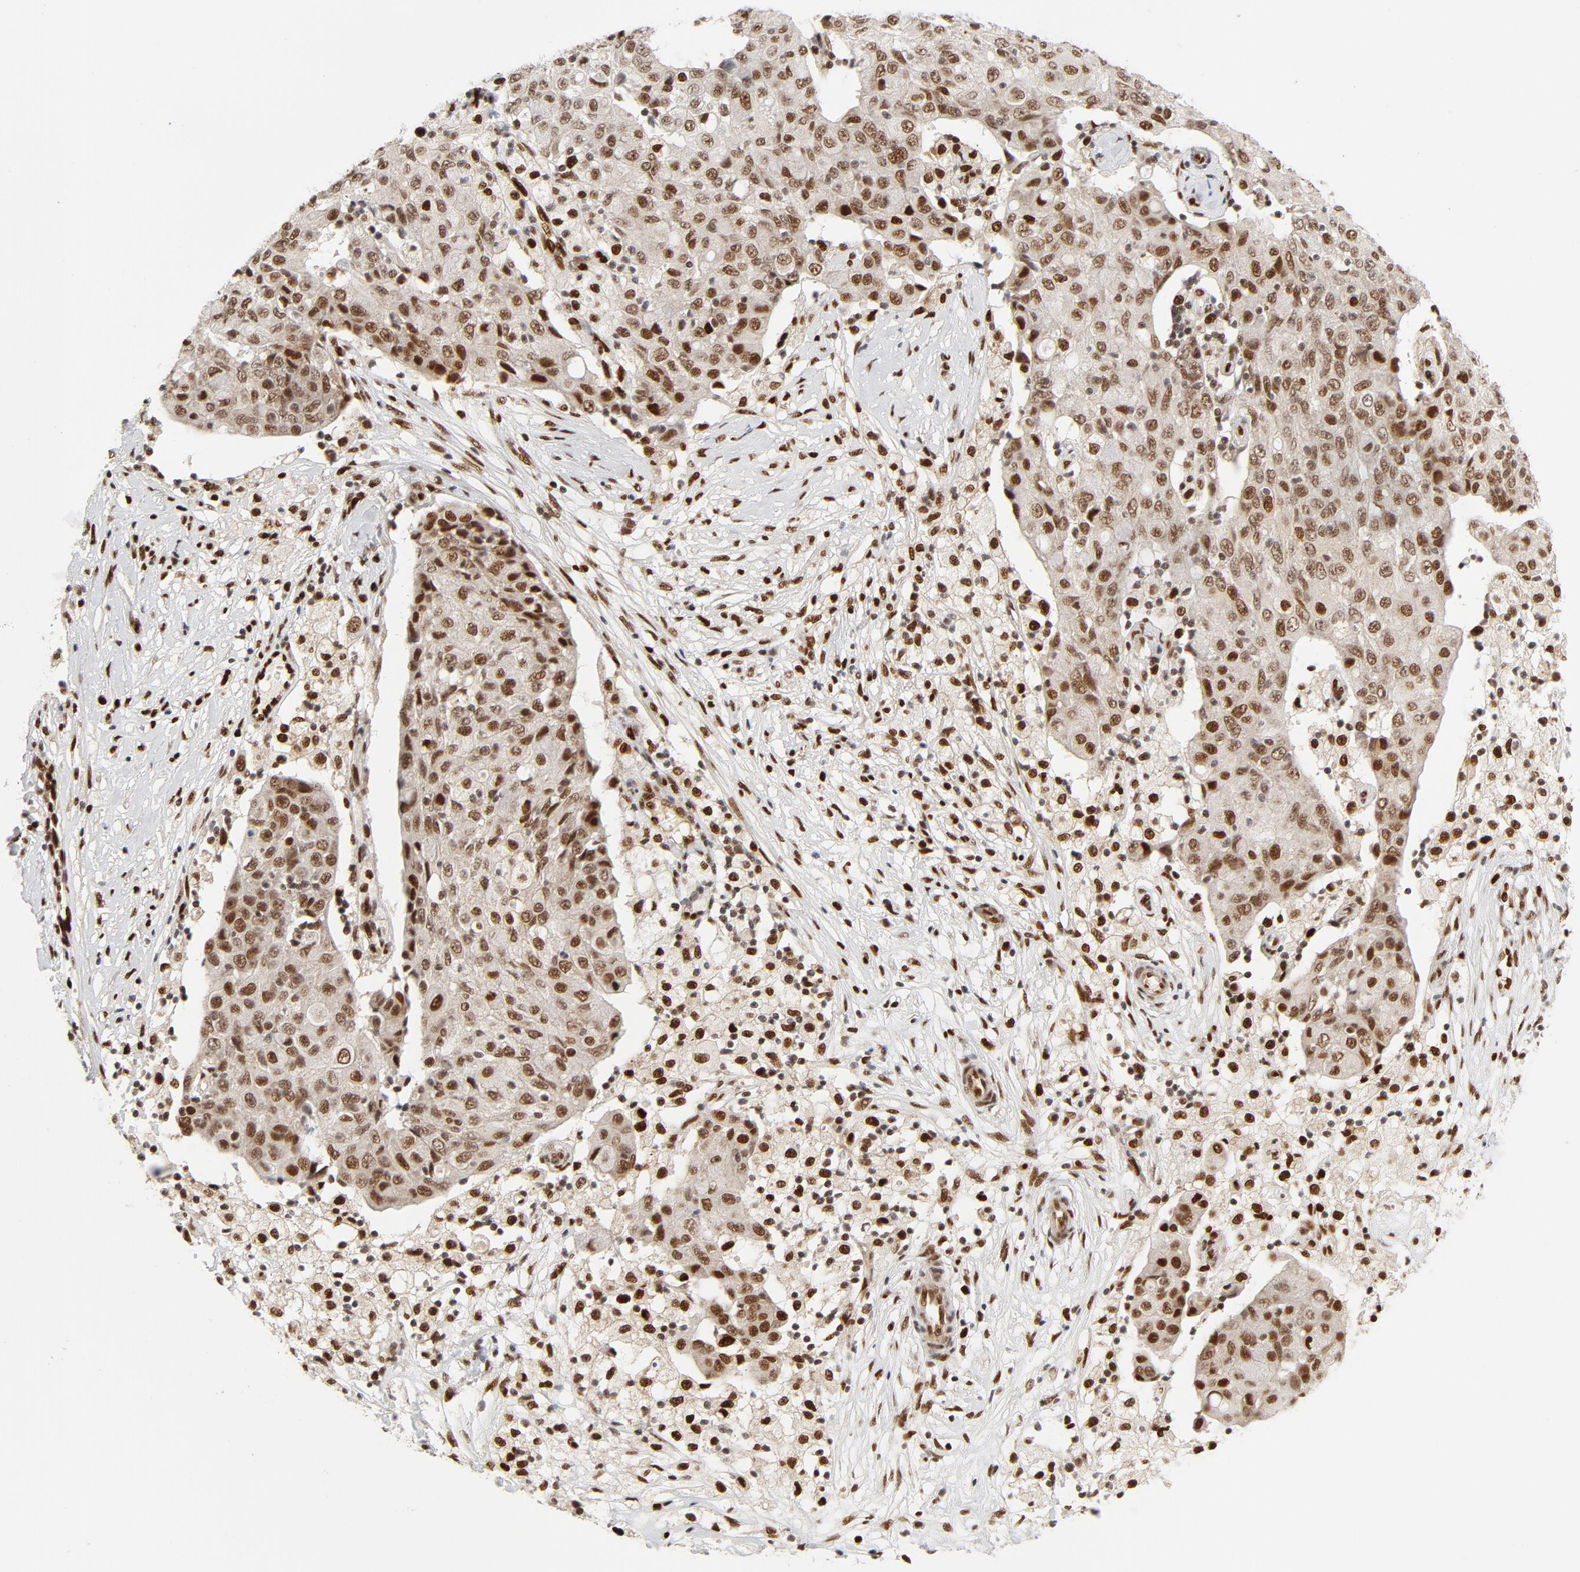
{"staining": {"intensity": "moderate", "quantity": ">75%", "location": "nuclear"}, "tissue": "ovarian cancer", "cell_type": "Tumor cells", "image_type": "cancer", "snomed": [{"axis": "morphology", "description": "Carcinoma, endometroid"}, {"axis": "topography", "description": "Ovary"}], "caption": "Immunohistochemical staining of human ovarian cancer shows moderate nuclear protein staining in about >75% of tumor cells.", "gene": "MEF2A", "patient": {"sex": "female", "age": 42}}